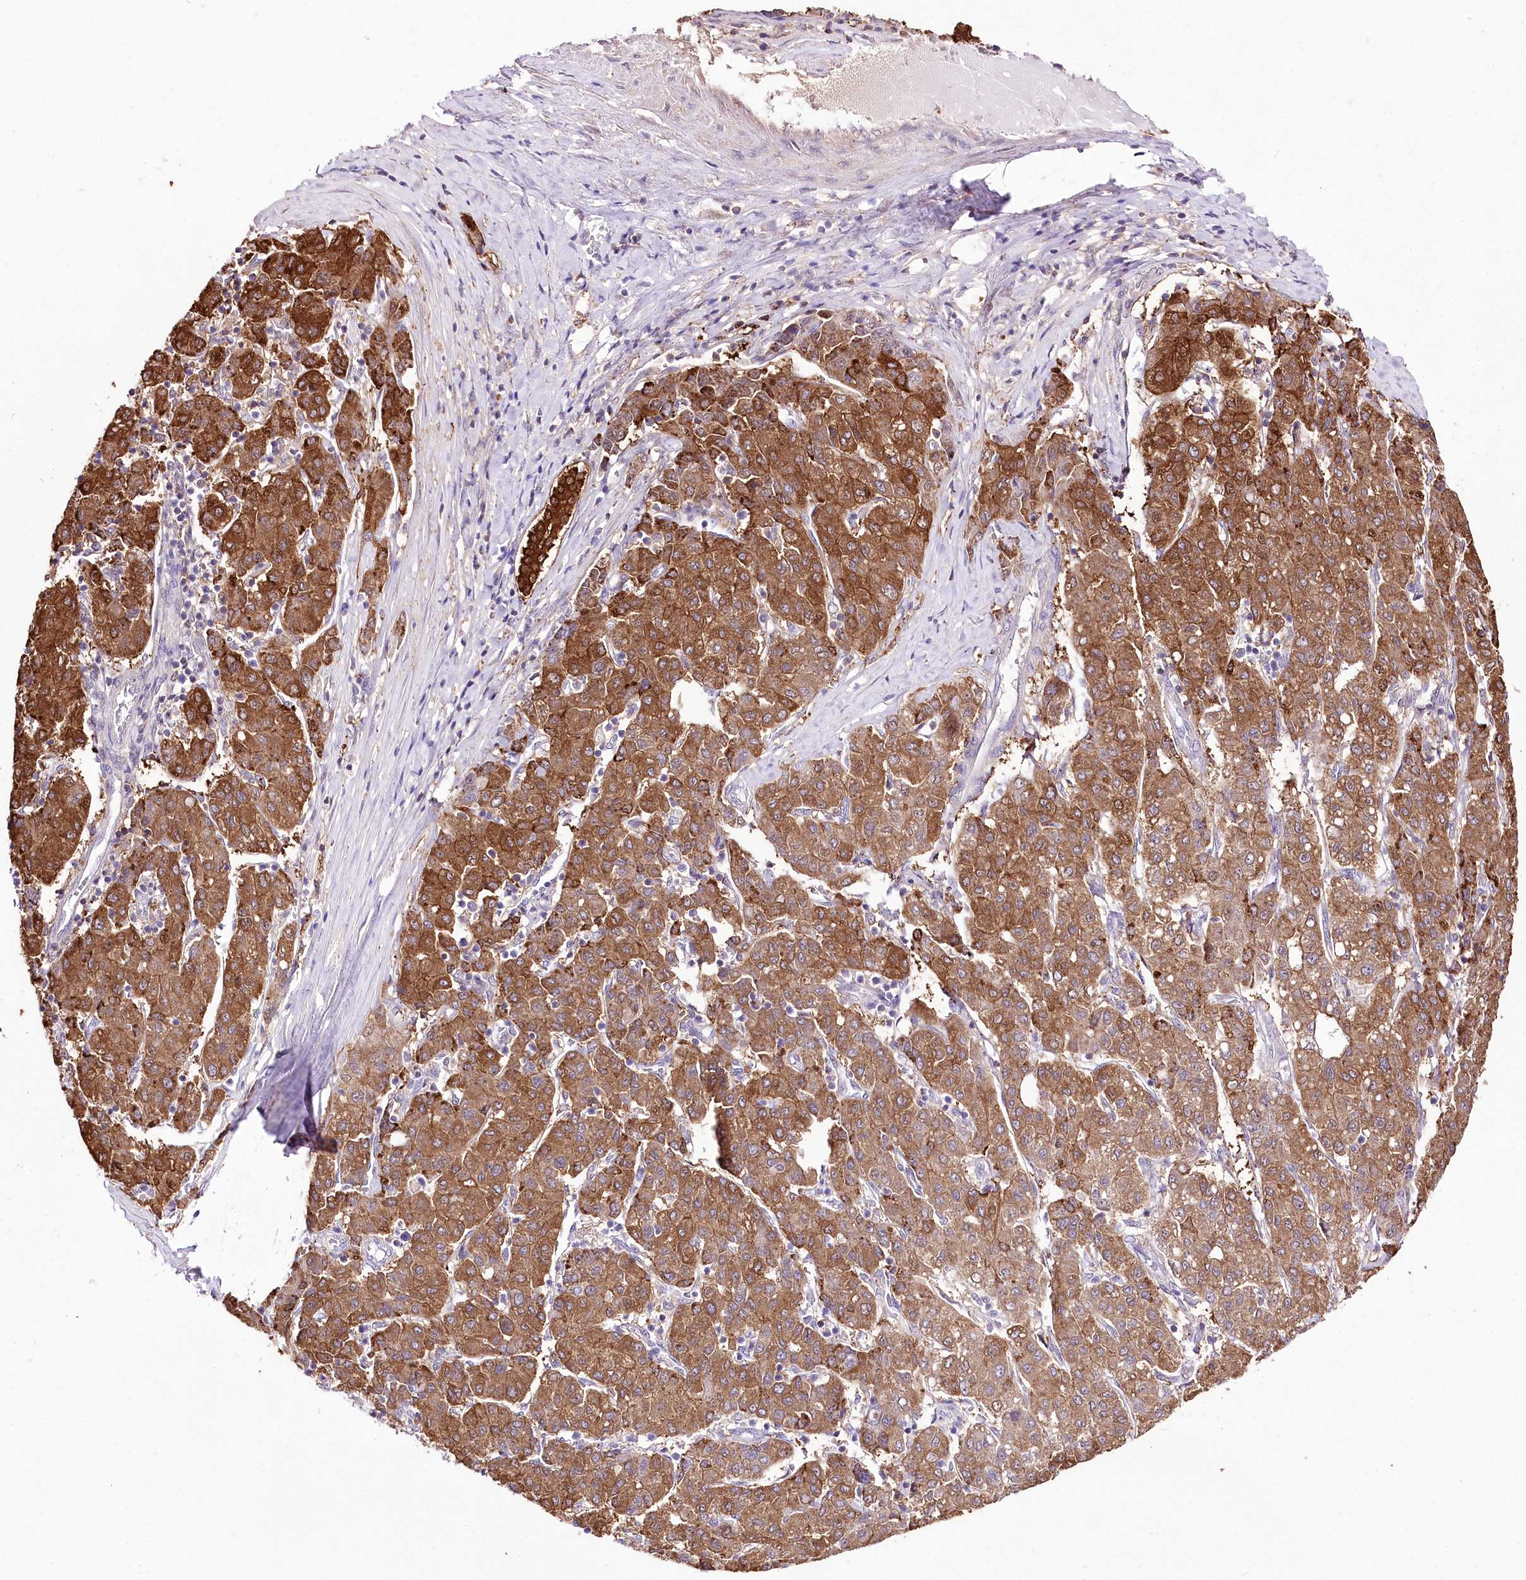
{"staining": {"intensity": "strong", "quantity": ">75%", "location": "cytoplasmic/membranous"}, "tissue": "liver cancer", "cell_type": "Tumor cells", "image_type": "cancer", "snomed": [{"axis": "morphology", "description": "Carcinoma, Hepatocellular, NOS"}, {"axis": "topography", "description": "Liver"}], "caption": "A photomicrograph of liver cancer stained for a protein displays strong cytoplasmic/membranous brown staining in tumor cells.", "gene": "UGP2", "patient": {"sex": "male", "age": 65}}